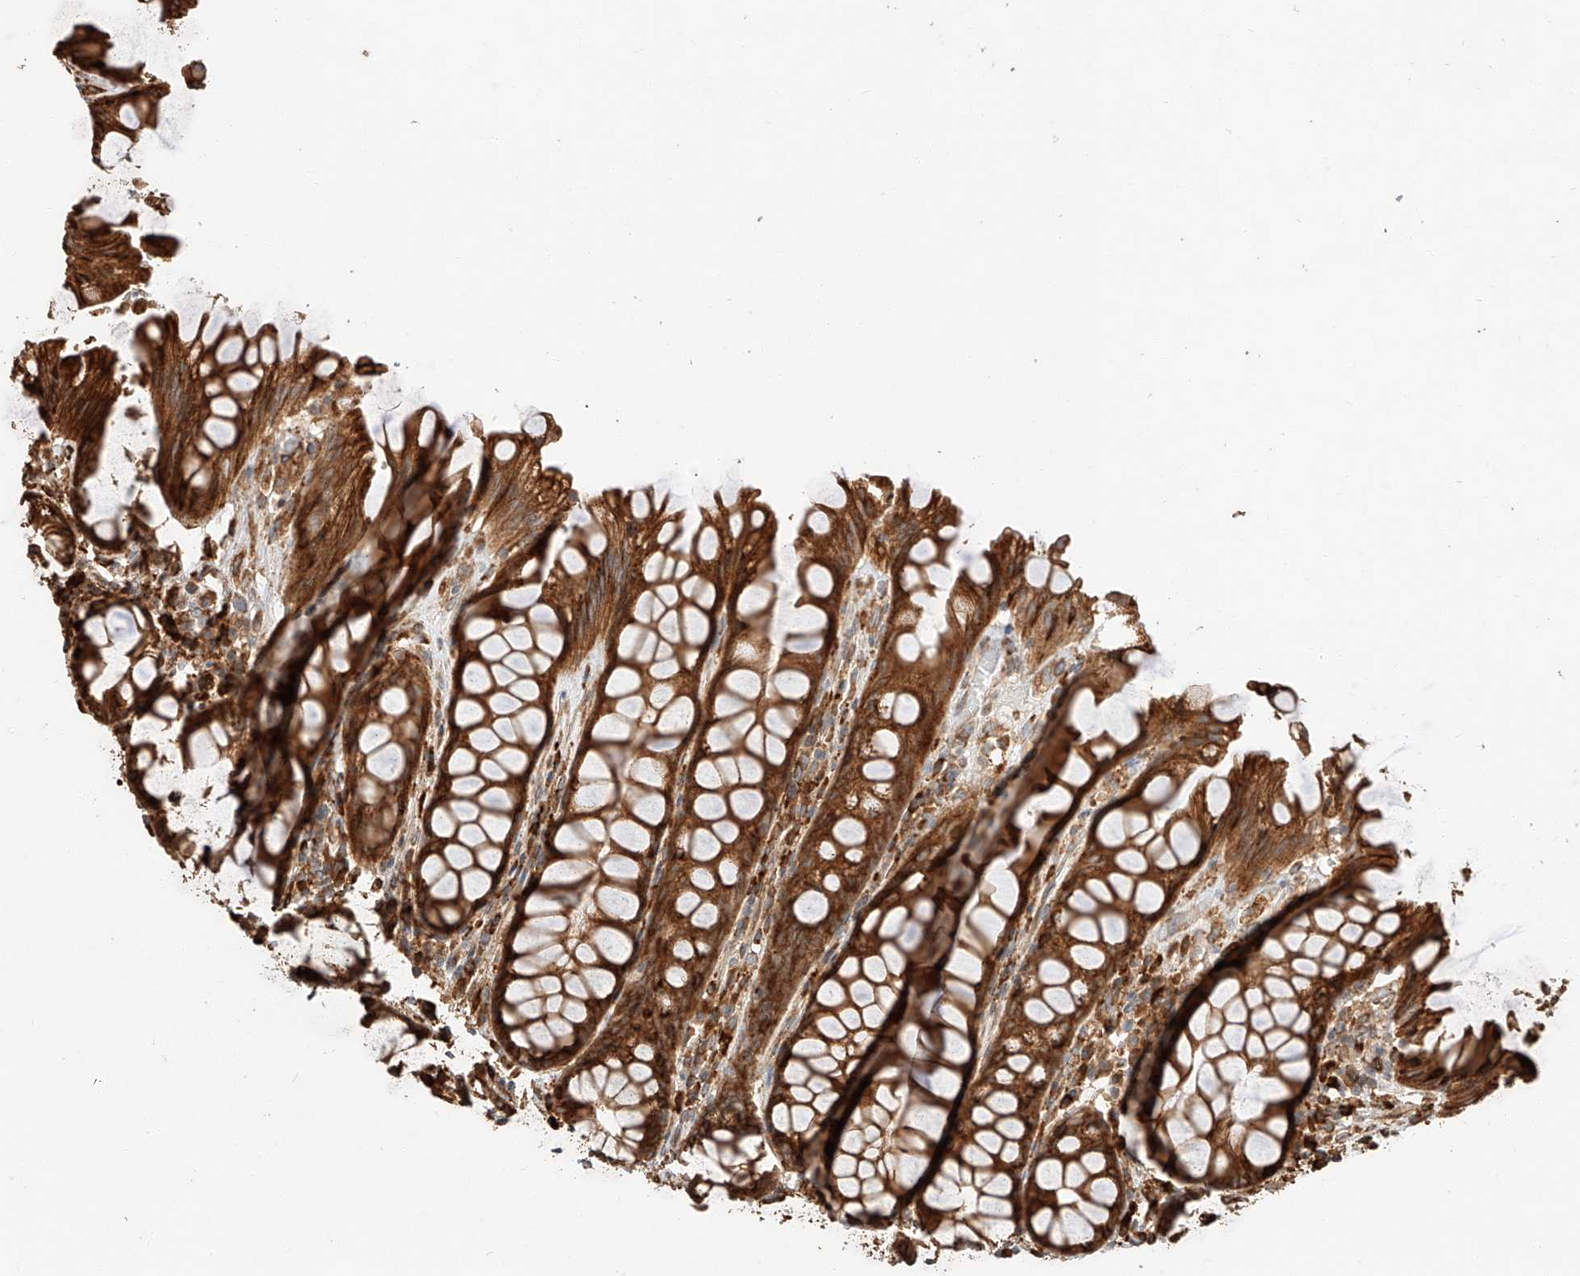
{"staining": {"intensity": "strong", "quantity": ">75%", "location": "cytoplasmic/membranous"}, "tissue": "rectum", "cell_type": "Glandular cells", "image_type": "normal", "snomed": [{"axis": "morphology", "description": "Normal tissue, NOS"}, {"axis": "topography", "description": "Rectum"}], "caption": "Protein staining shows strong cytoplasmic/membranous expression in approximately >75% of glandular cells in normal rectum. The staining is performed using DAB brown chromogen to label protein expression. The nuclei are counter-stained blue using hematoxylin.", "gene": "ZNF84", "patient": {"sex": "male", "age": 64}}